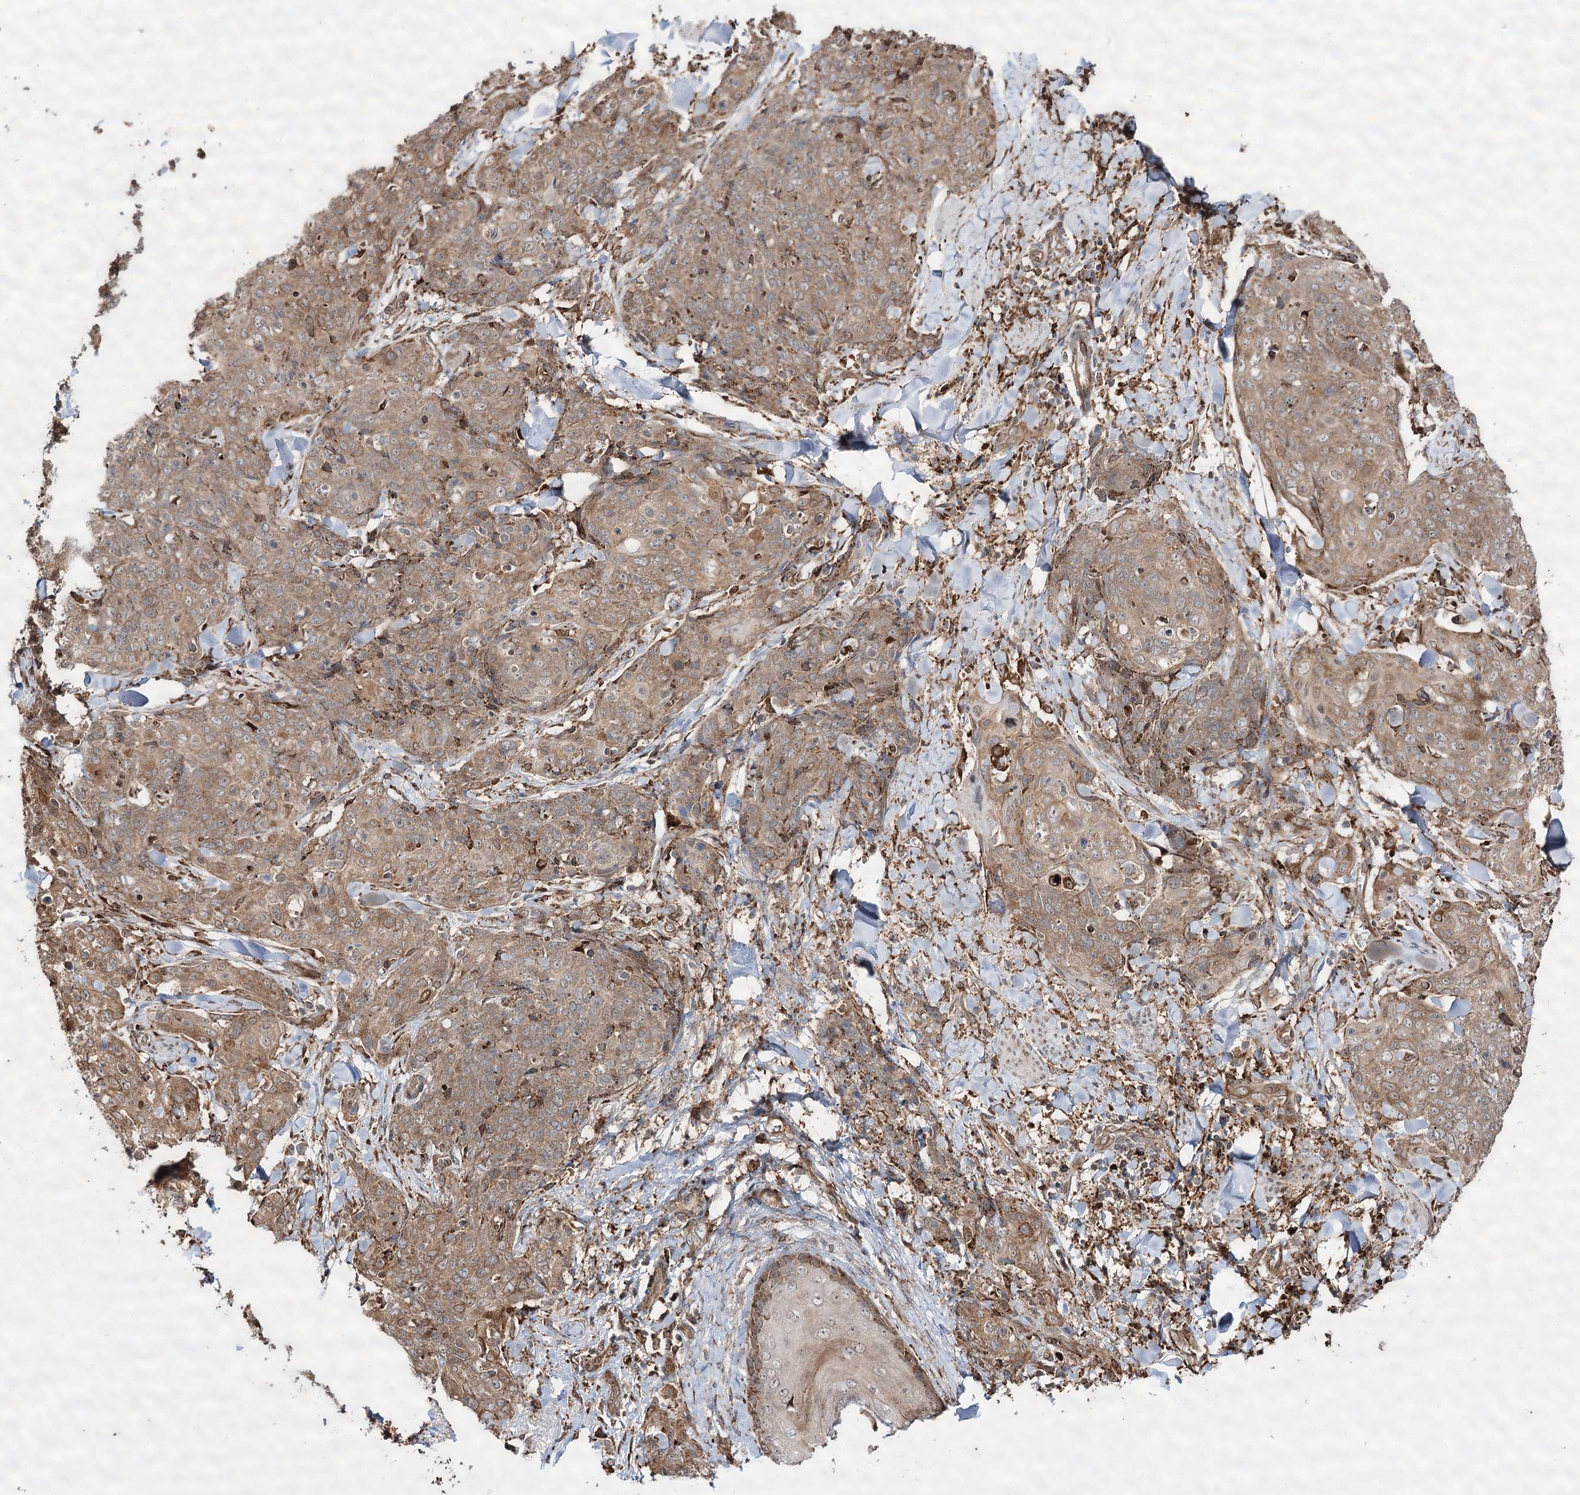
{"staining": {"intensity": "moderate", "quantity": ">75%", "location": "cytoplasmic/membranous"}, "tissue": "skin cancer", "cell_type": "Tumor cells", "image_type": "cancer", "snomed": [{"axis": "morphology", "description": "Squamous cell carcinoma, NOS"}, {"axis": "topography", "description": "Skin"}, {"axis": "topography", "description": "Vulva"}], "caption": "An immunohistochemistry (IHC) image of neoplastic tissue is shown. Protein staining in brown labels moderate cytoplasmic/membranous positivity in skin cancer (squamous cell carcinoma) within tumor cells. (Brightfield microscopy of DAB IHC at high magnification).", "gene": "FANCL", "patient": {"sex": "female", "age": 85}}